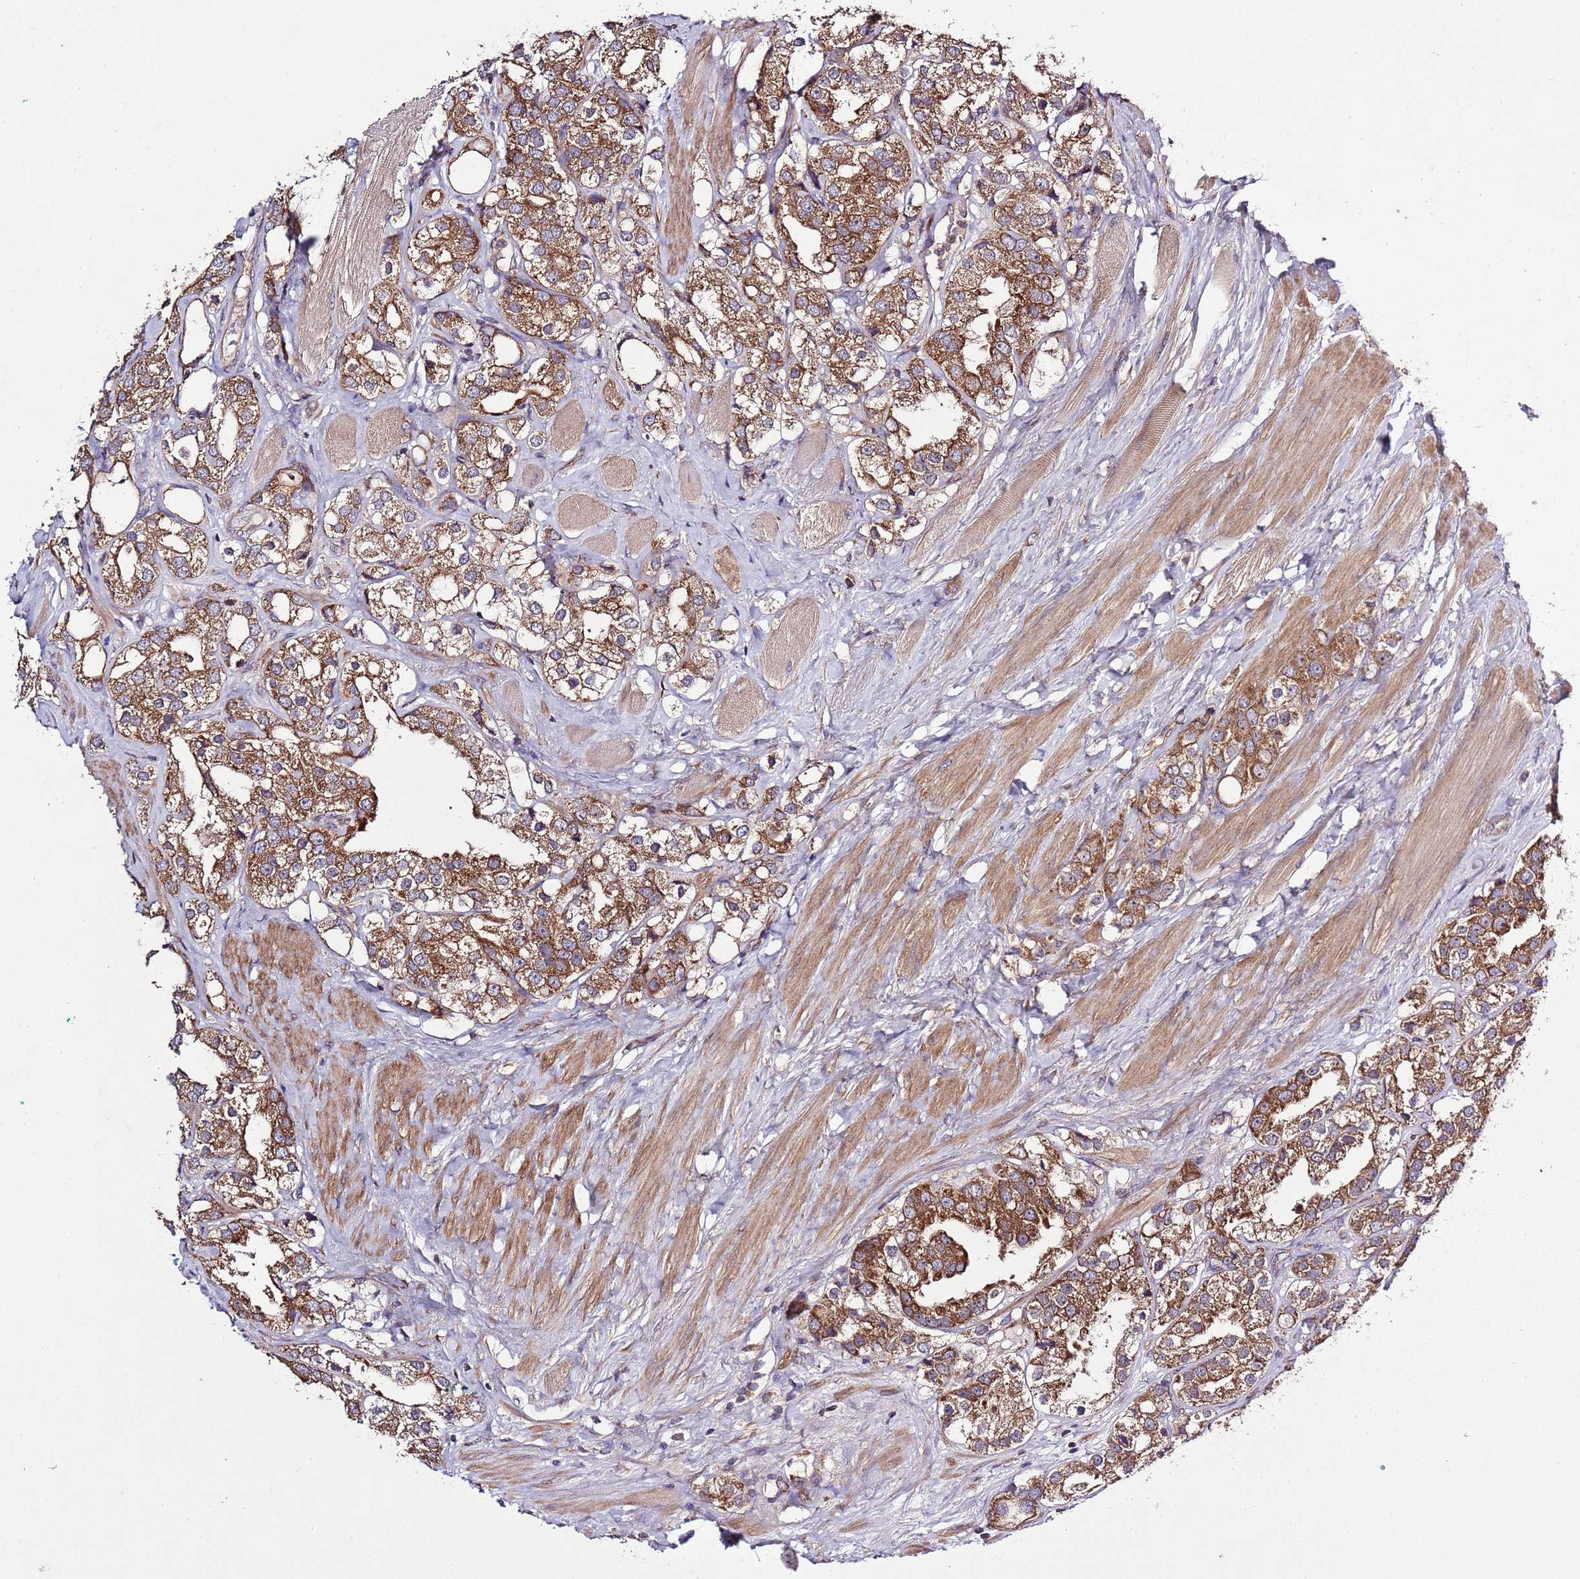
{"staining": {"intensity": "strong", "quantity": ">75%", "location": "cytoplasmic/membranous"}, "tissue": "prostate cancer", "cell_type": "Tumor cells", "image_type": "cancer", "snomed": [{"axis": "morphology", "description": "Adenocarcinoma, NOS"}, {"axis": "topography", "description": "Prostate"}], "caption": "Immunohistochemistry (IHC) (DAB (3,3'-diaminobenzidine)) staining of prostate adenocarcinoma reveals strong cytoplasmic/membranous protein expression in approximately >75% of tumor cells.", "gene": "MFNG", "patient": {"sex": "male", "age": 79}}